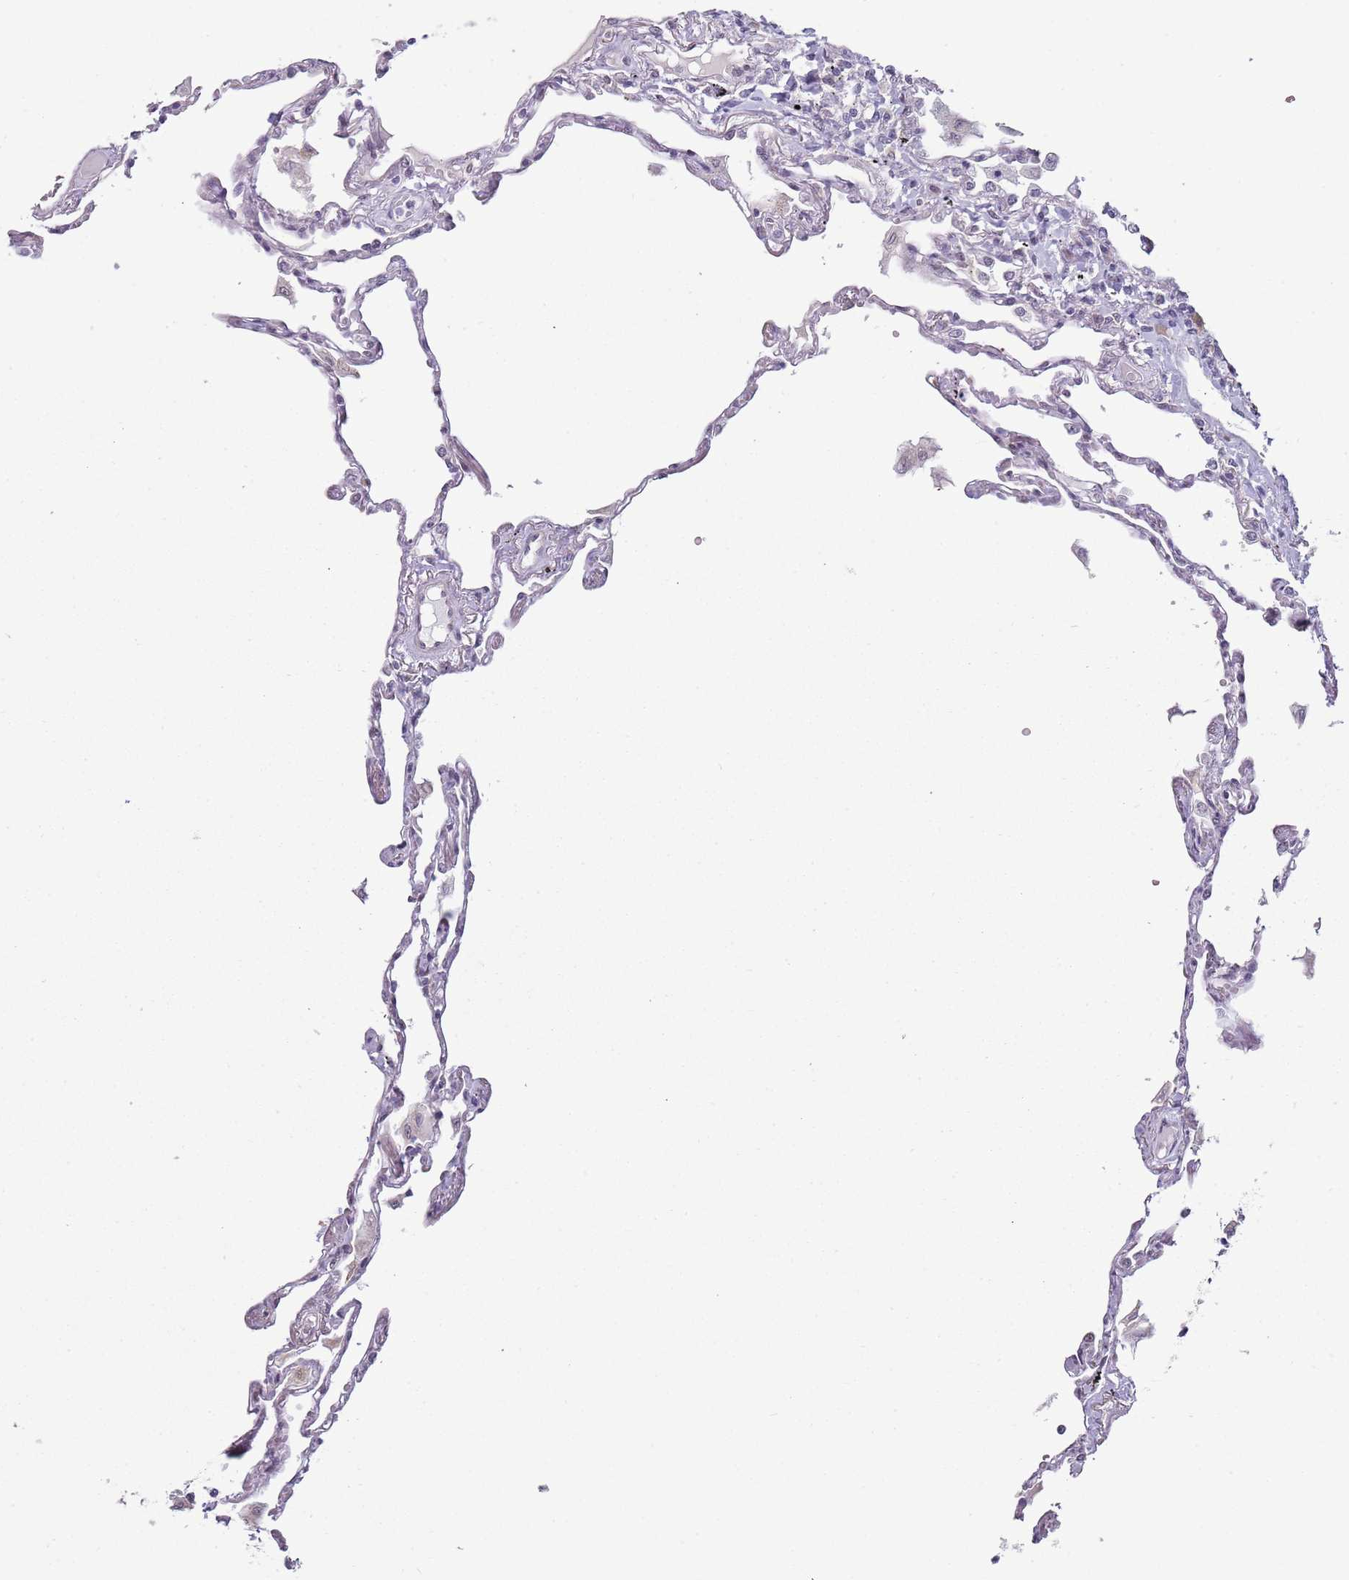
{"staining": {"intensity": "negative", "quantity": "none", "location": "none"}, "tissue": "lung", "cell_type": "Alveolar cells", "image_type": "normal", "snomed": [{"axis": "morphology", "description": "Normal tissue, NOS"}, {"axis": "topography", "description": "Lung"}], "caption": "Immunohistochemistry photomicrograph of unremarkable human lung stained for a protein (brown), which demonstrates no positivity in alveolar cells.", "gene": "ENSG00000271254", "patient": {"sex": "female", "age": 67}}